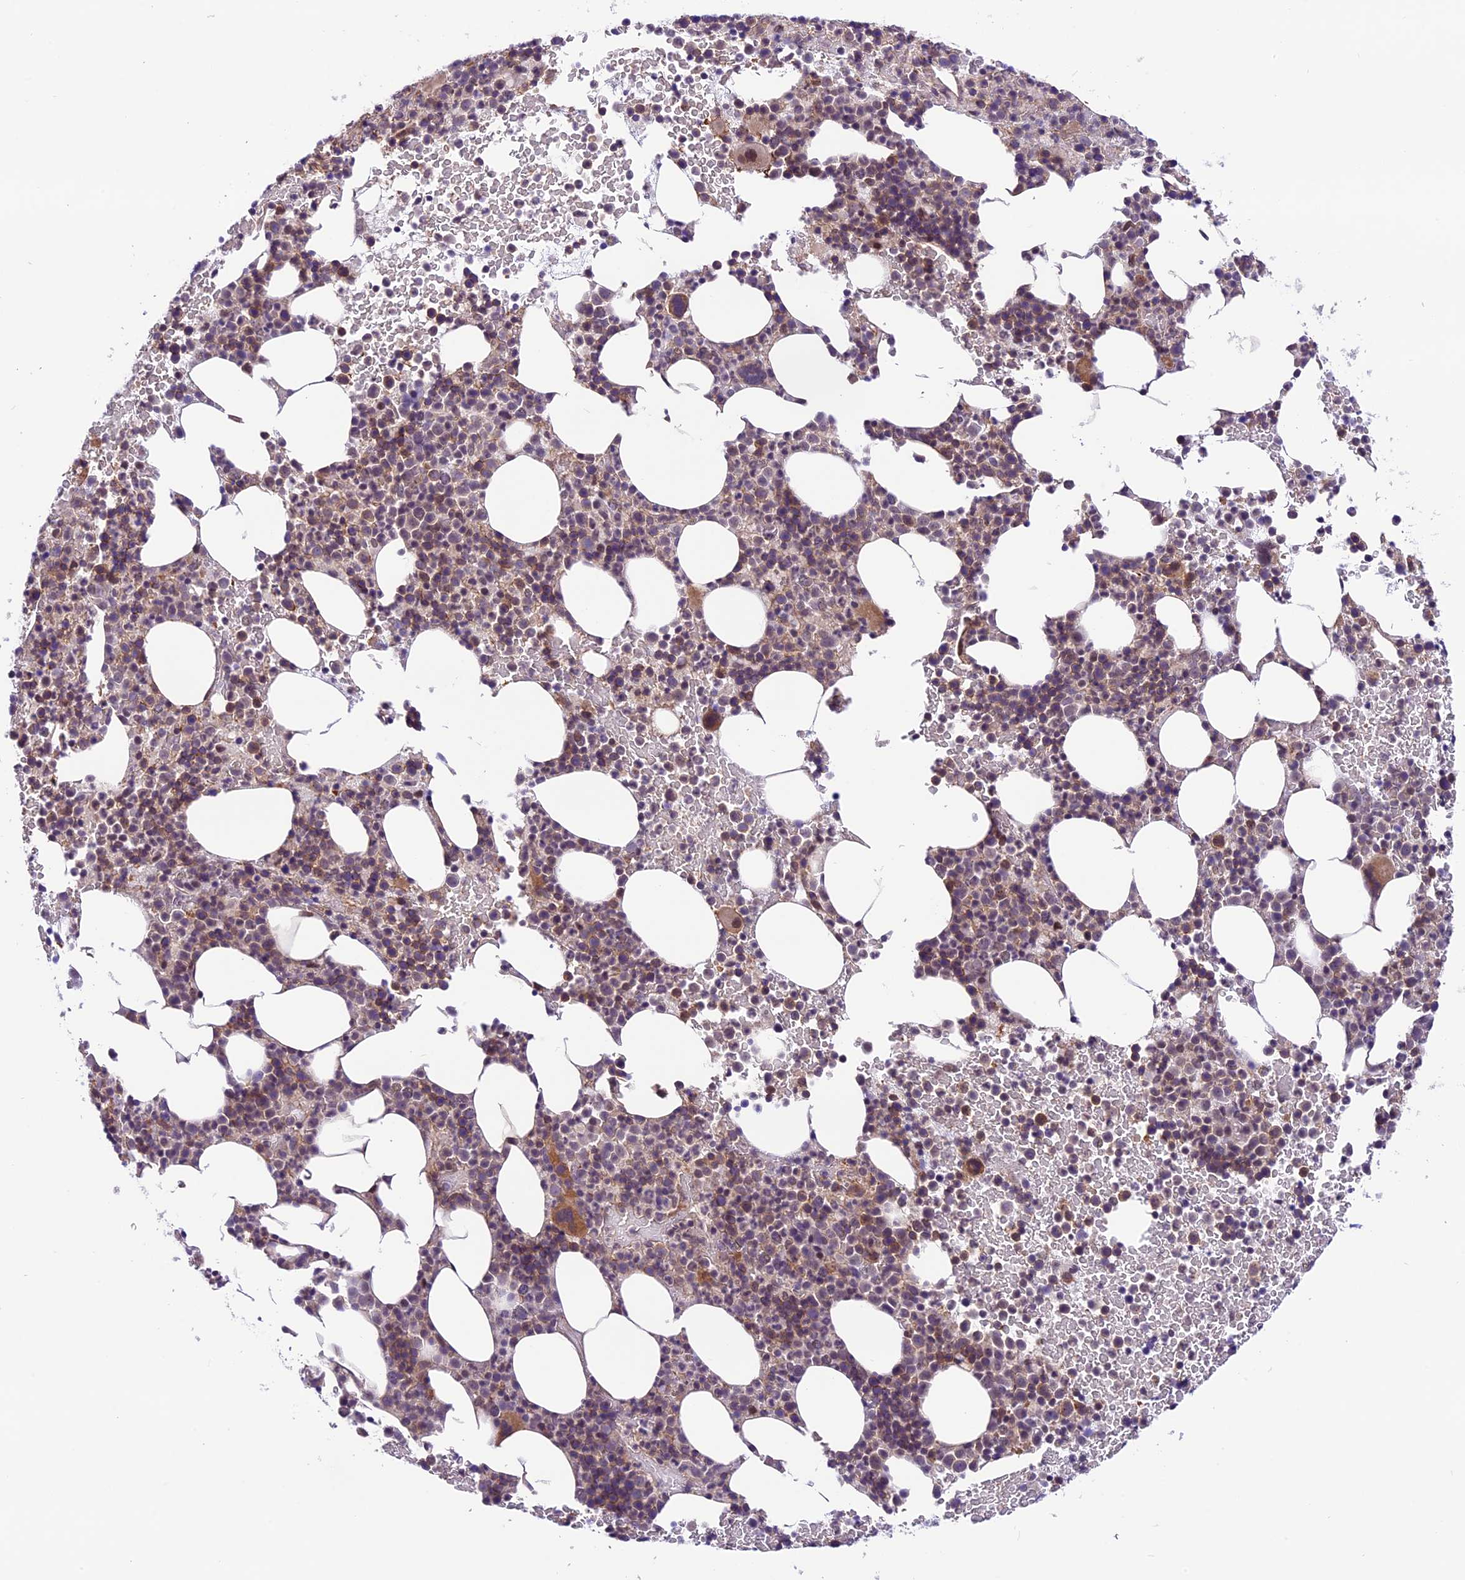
{"staining": {"intensity": "moderate", "quantity": "<25%", "location": "cytoplasmic/membranous,nuclear"}, "tissue": "bone marrow", "cell_type": "Hematopoietic cells", "image_type": "normal", "snomed": [{"axis": "morphology", "description": "Normal tissue, NOS"}, {"axis": "topography", "description": "Bone marrow"}], "caption": "High-power microscopy captured an immunohistochemistry (IHC) histopathology image of benign bone marrow, revealing moderate cytoplasmic/membranous,nuclear positivity in approximately <25% of hematopoietic cells.", "gene": "SHKBP1", "patient": {"sex": "female", "age": 82}}